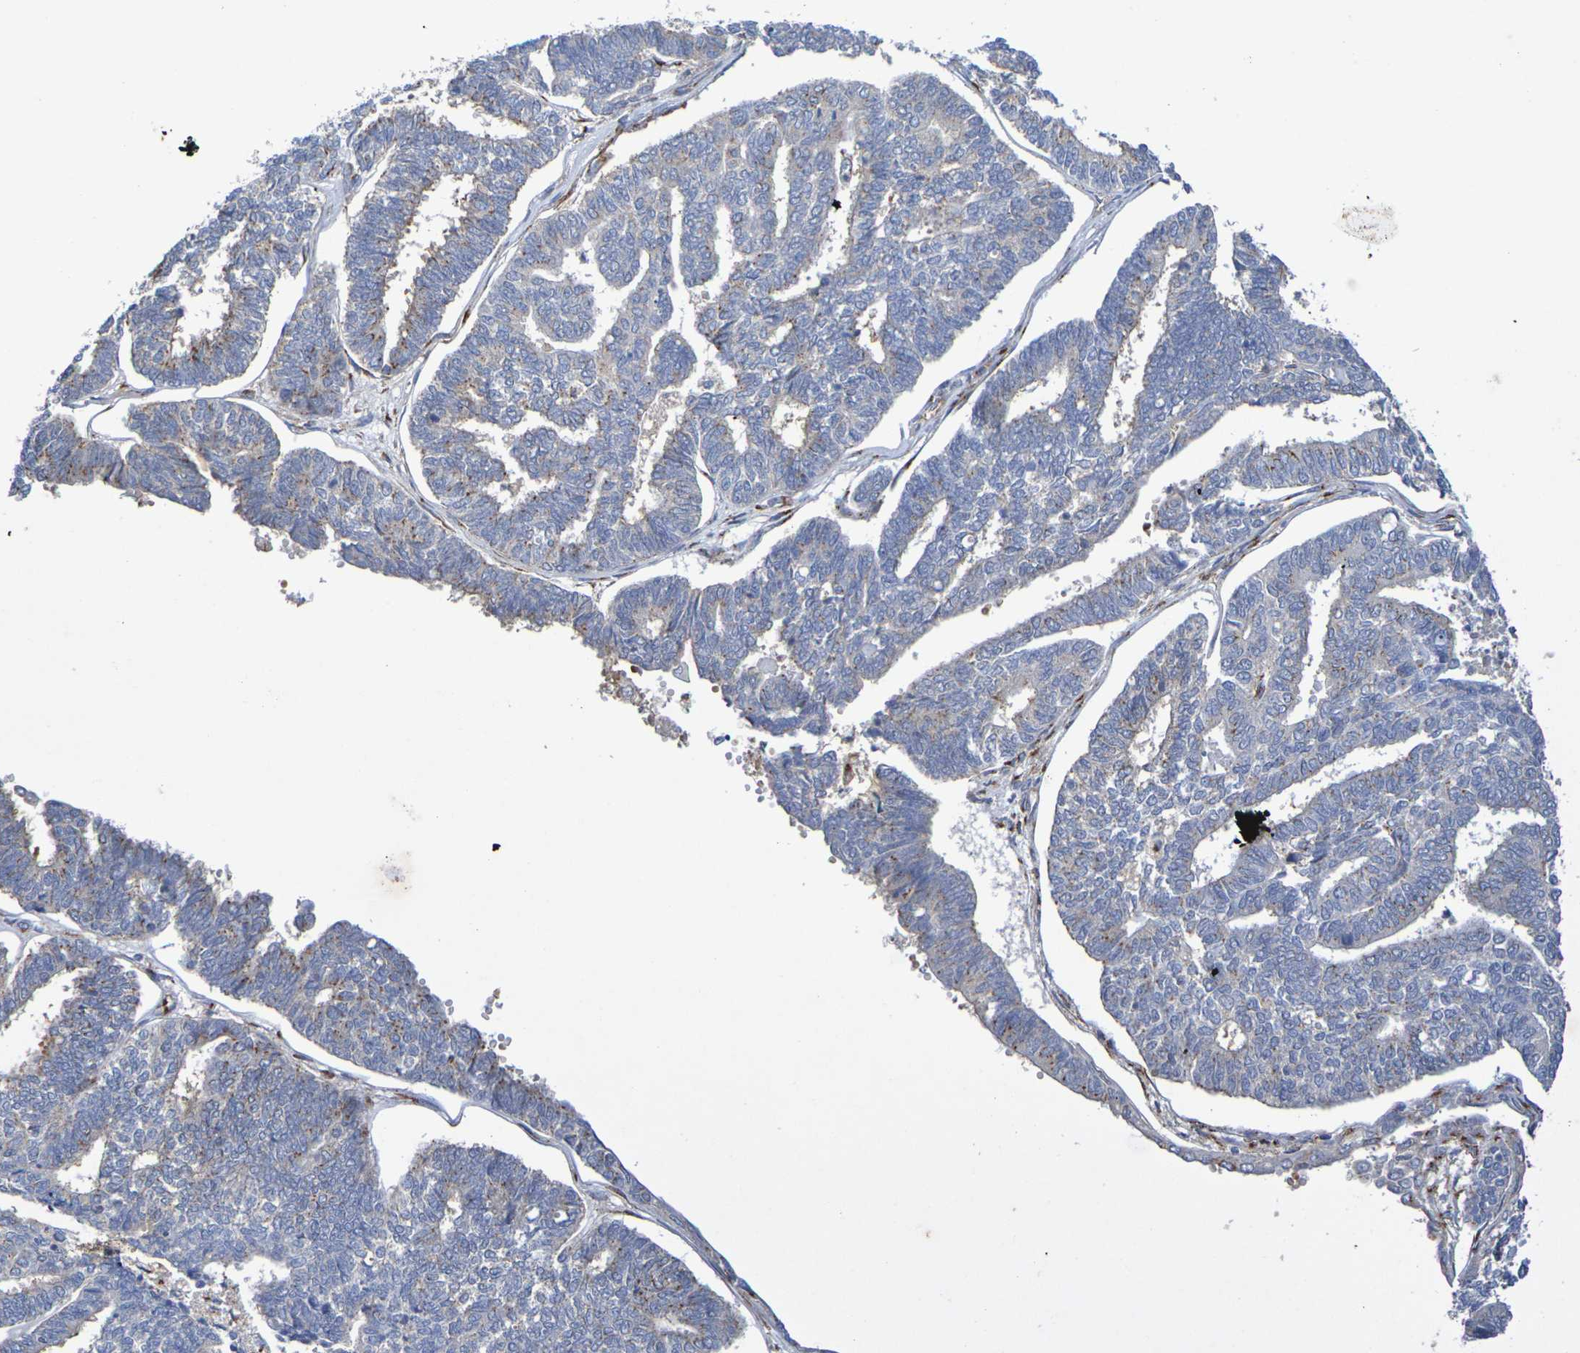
{"staining": {"intensity": "moderate", "quantity": "25%-75%", "location": "cytoplasmic/membranous"}, "tissue": "endometrial cancer", "cell_type": "Tumor cells", "image_type": "cancer", "snomed": [{"axis": "morphology", "description": "Adenocarcinoma, NOS"}, {"axis": "topography", "description": "Endometrium"}], "caption": "Moderate cytoplasmic/membranous expression is appreciated in about 25%-75% of tumor cells in adenocarcinoma (endometrial). (Stains: DAB (3,3'-diaminobenzidine) in brown, nuclei in blue, Microscopy: brightfield microscopy at high magnification).", "gene": "DCP2", "patient": {"sex": "female", "age": 70}}